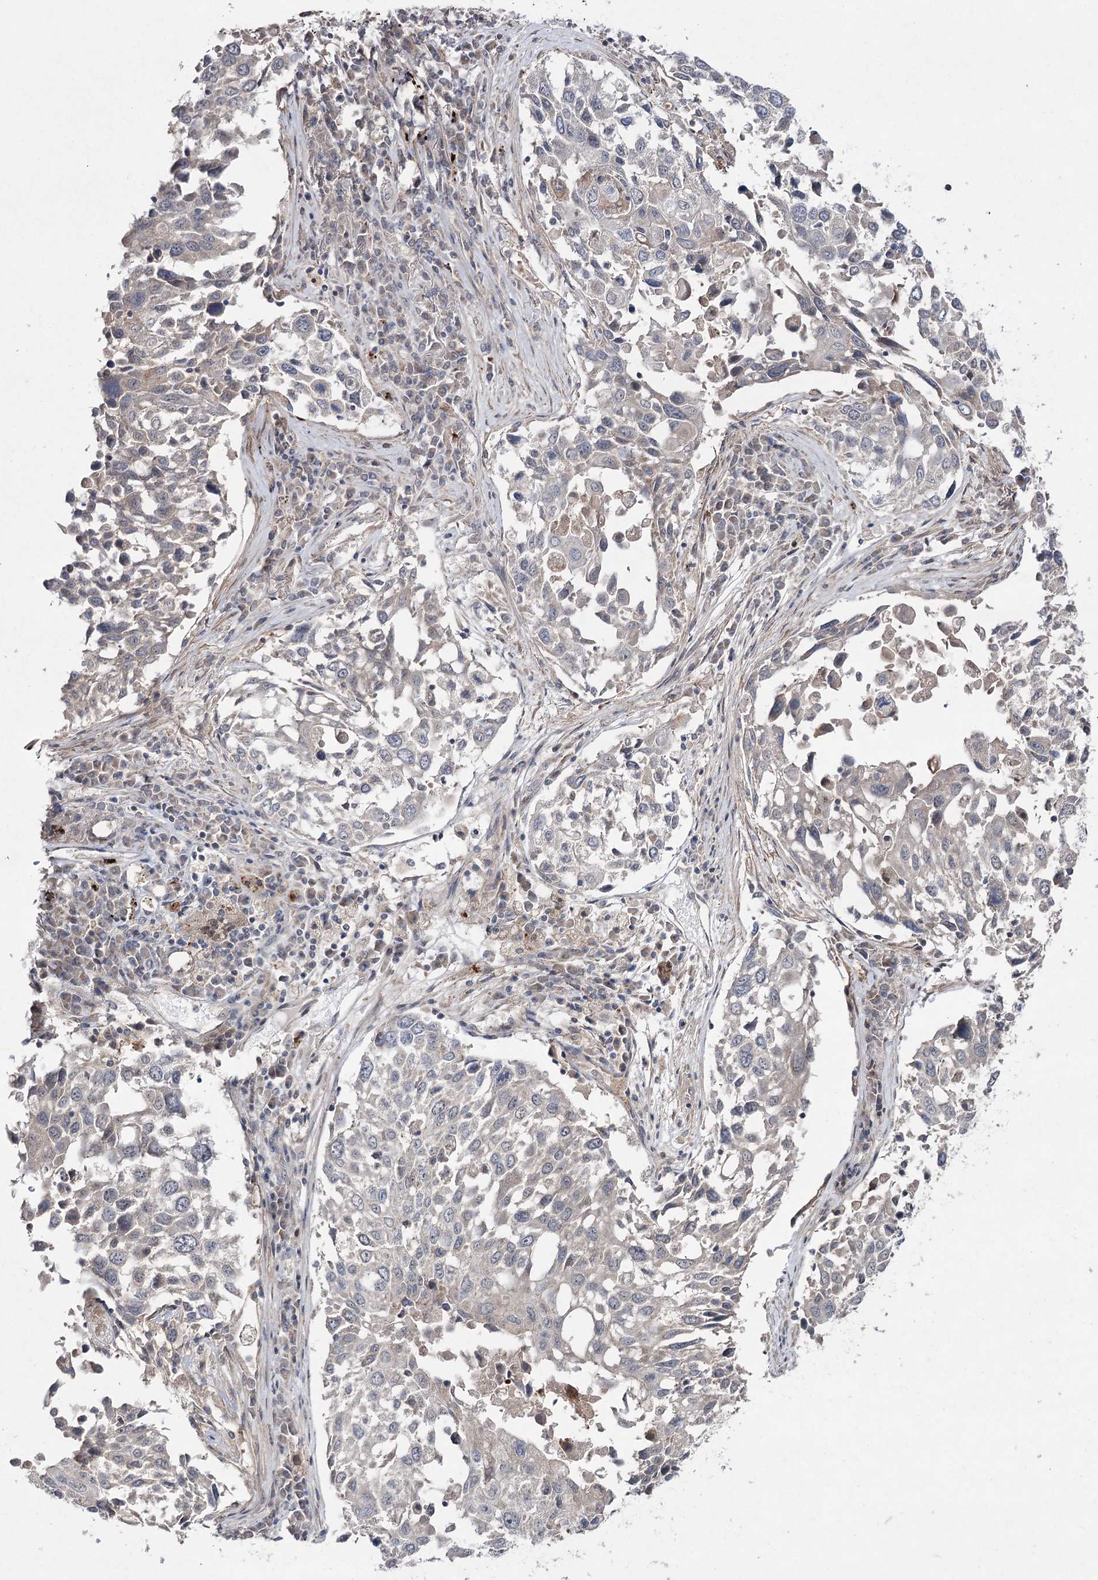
{"staining": {"intensity": "negative", "quantity": "none", "location": "none"}, "tissue": "lung cancer", "cell_type": "Tumor cells", "image_type": "cancer", "snomed": [{"axis": "morphology", "description": "Squamous cell carcinoma, NOS"}, {"axis": "topography", "description": "Lung"}], "caption": "IHC photomicrograph of neoplastic tissue: human lung cancer (squamous cell carcinoma) stained with DAB shows no significant protein staining in tumor cells. (DAB (3,3'-diaminobenzidine) IHC with hematoxylin counter stain).", "gene": "FANCL", "patient": {"sex": "male", "age": 65}}